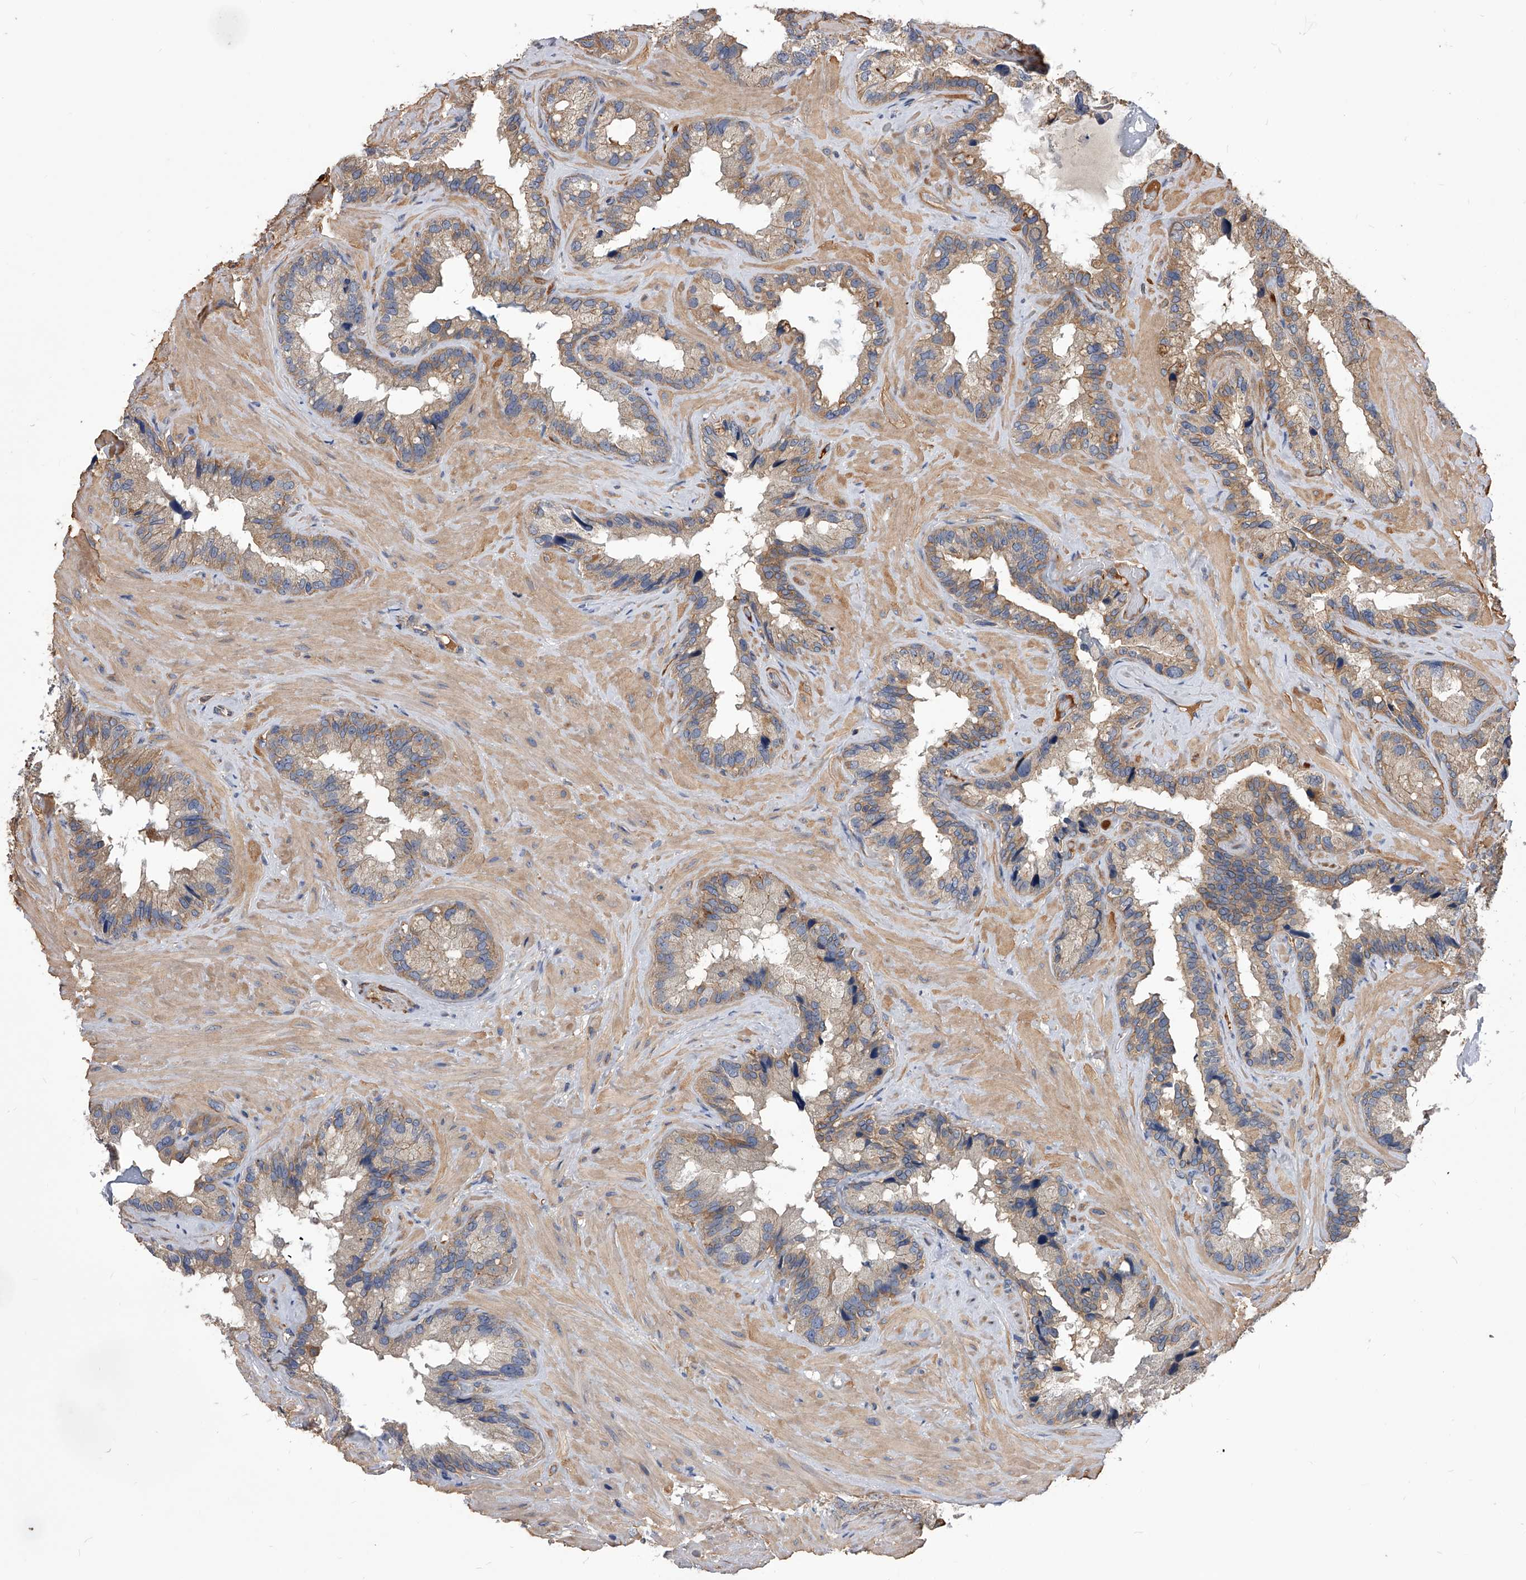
{"staining": {"intensity": "moderate", "quantity": ">75%", "location": "cytoplasmic/membranous"}, "tissue": "seminal vesicle", "cell_type": "Glandular cells", "image_type": "normal", "snomed": [{"axis": "morphology", "description": "Normal tissue, NOS"}, {"axis": "topography", "description": "Prostate"}, {"axis": "topography", "description": "Seminal veicle"}], "caption": "An IHC image of benign tissue is shown. Protein staining in brown shows moderate cytoplasmic/membranous positivity in seminal vesicle within glandular cells. (Brightfield microscopy of DAB IHC at high magnification).", "gene": "CUL7", "patient": {"sex": "male", "age": 68}}